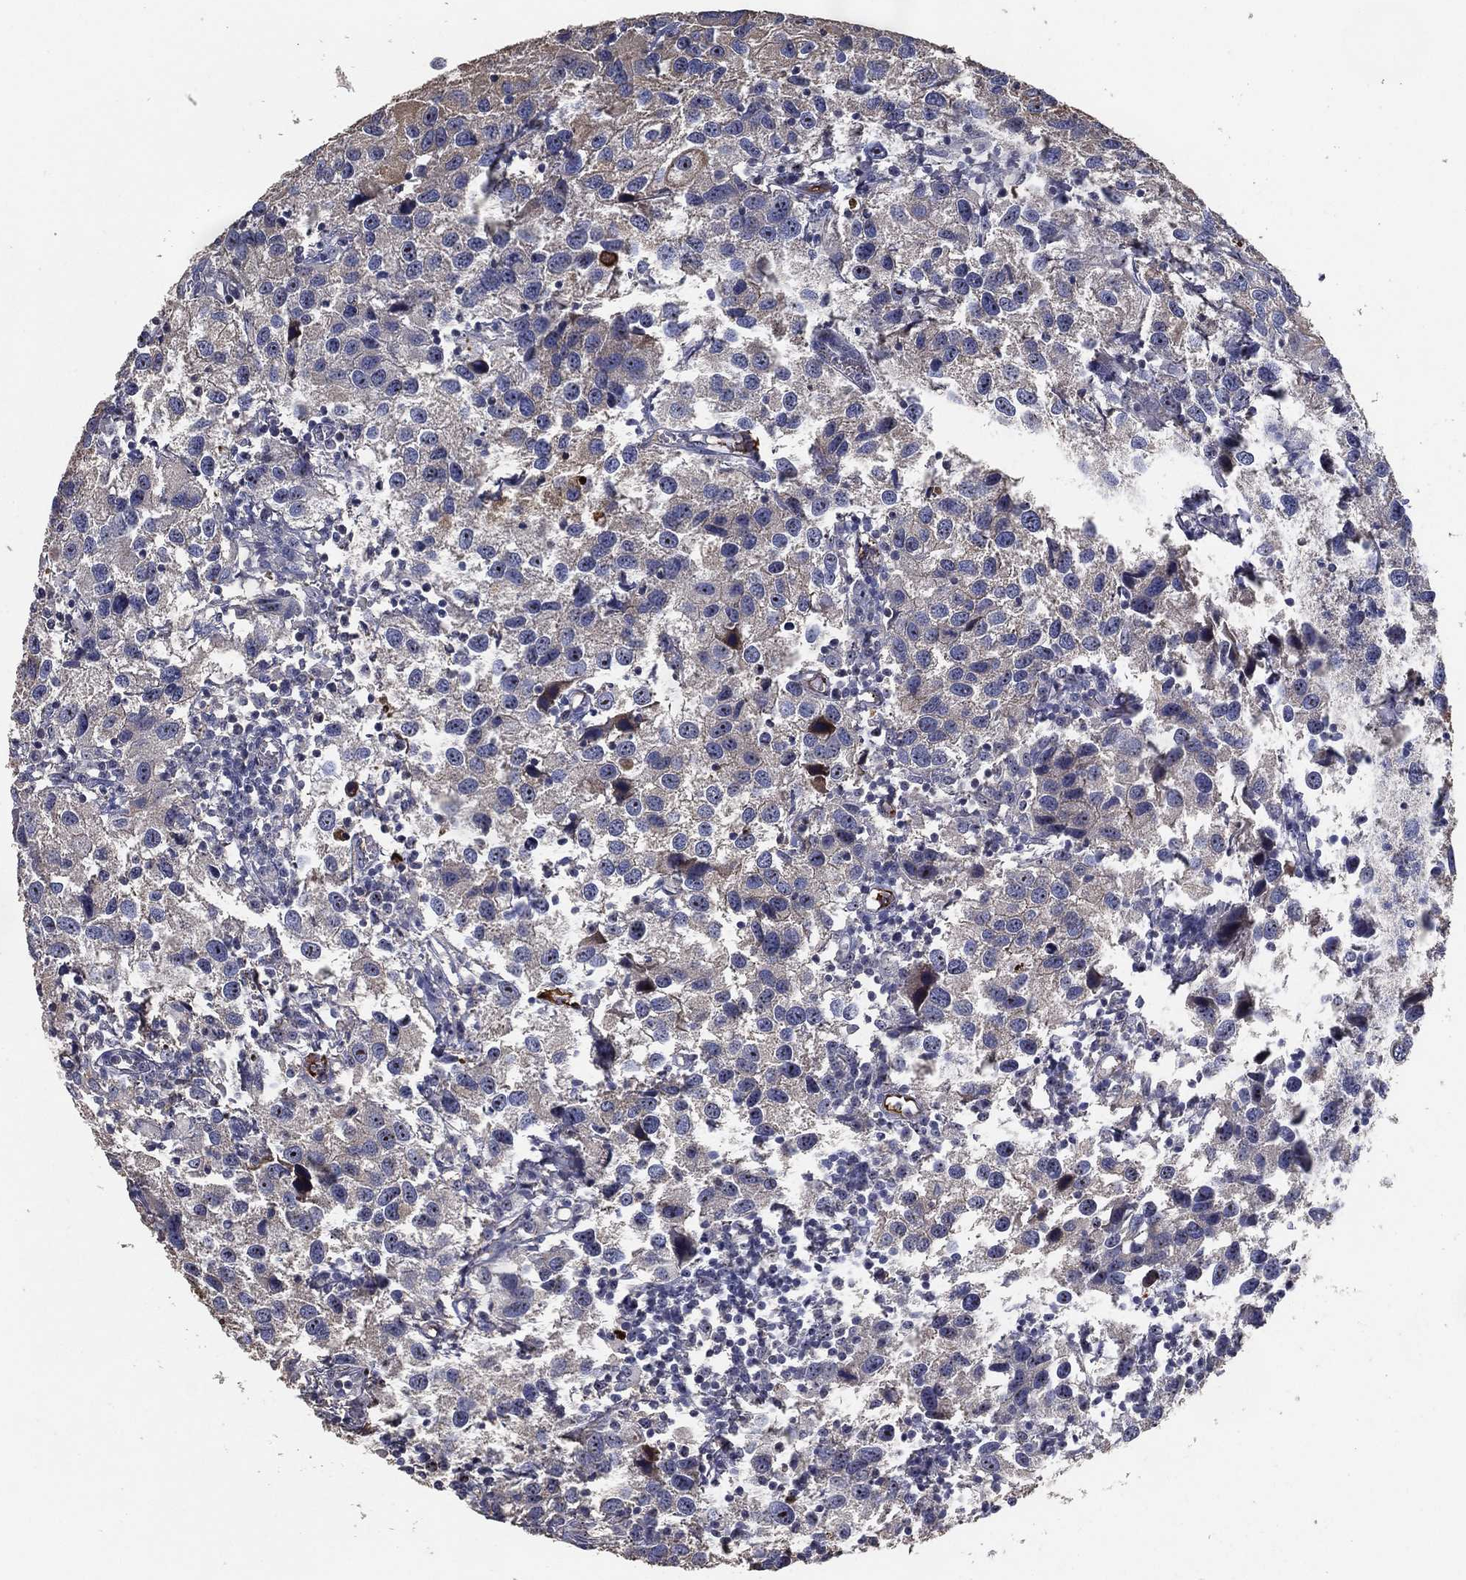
{"staining": {"intensity": "negative", "quantity": "none", "location": "none"}, "tissue": "urothelial cancer", "cell_type": "Tumor cells", "image_type": "cancer", "snomed": [{"axis": "morphology", "description": "Urothelial carcinoma, High grade"}, {"axis": "topography", "description": "Urinary bladder"}], "caption": "This photomicrograph is of high-grade urothelial carcinoma stained with immunohistochemistry (IHC) to label a protein in brown with the nuclei are counter-stained blue. There is no expression in tumor cells.", "gene": "EFNA1", "patient": {"sex": "male", "age": 79}}